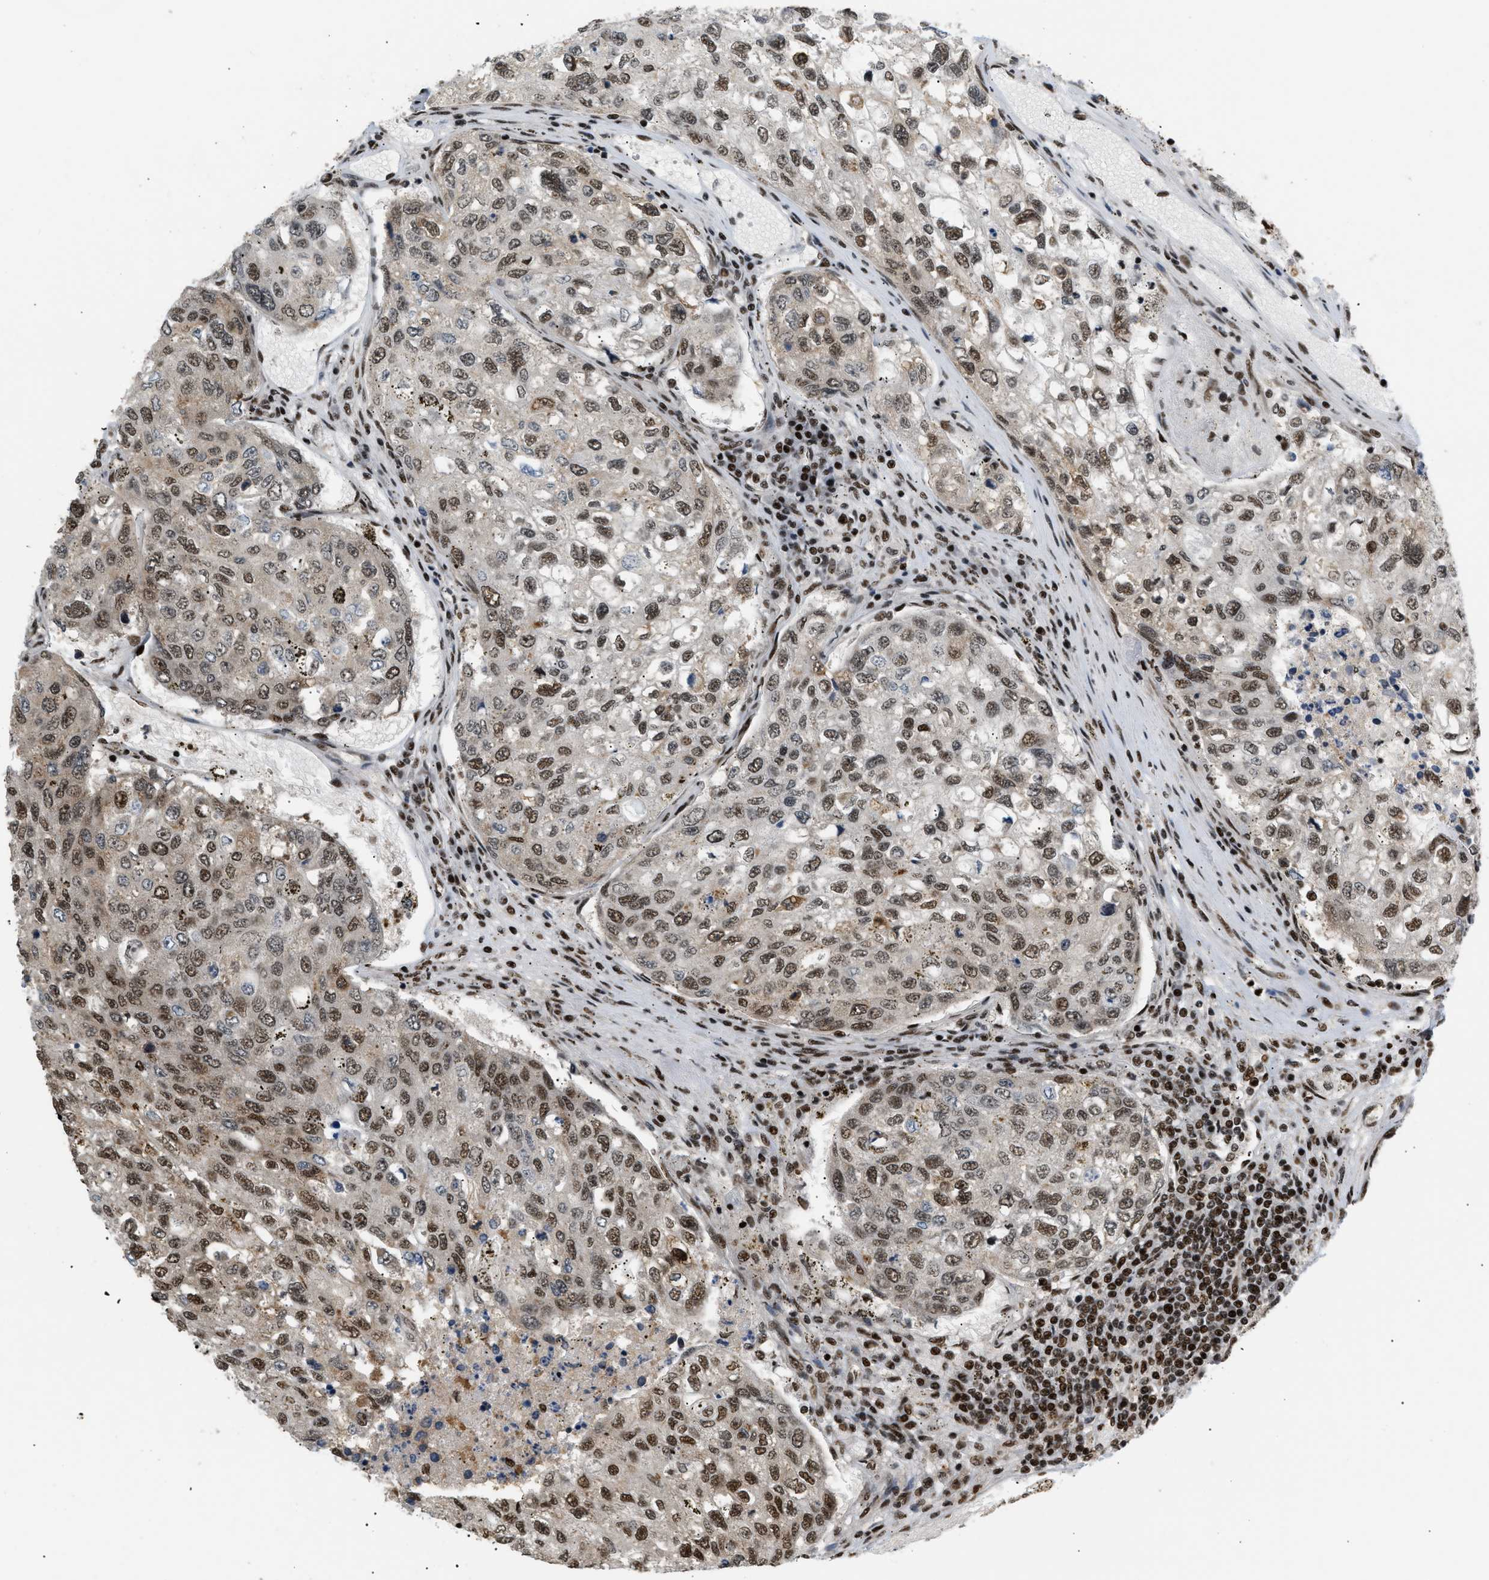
{"staining": {"intensity": "strong", "quantity": "25%-75%", "location": "nuclear"}, "tissue": "urothelial cancer", "cell_type": "Tumor cells", "image_type": "cancer", "snomed": [{"axis": "morphology", "description": "Urothelial carcinoma, High grade"}, {"axis": "topography", "description": "Lymph node"}, {"axis": "topography", "description": "Urinary bladder"}], "caption": "High-grade urothelial carcinoma stained with a protein marker displays strong staining in tumor cells.", "gene": "RBM5", "patient": {"sex": "male", "age": 51}}